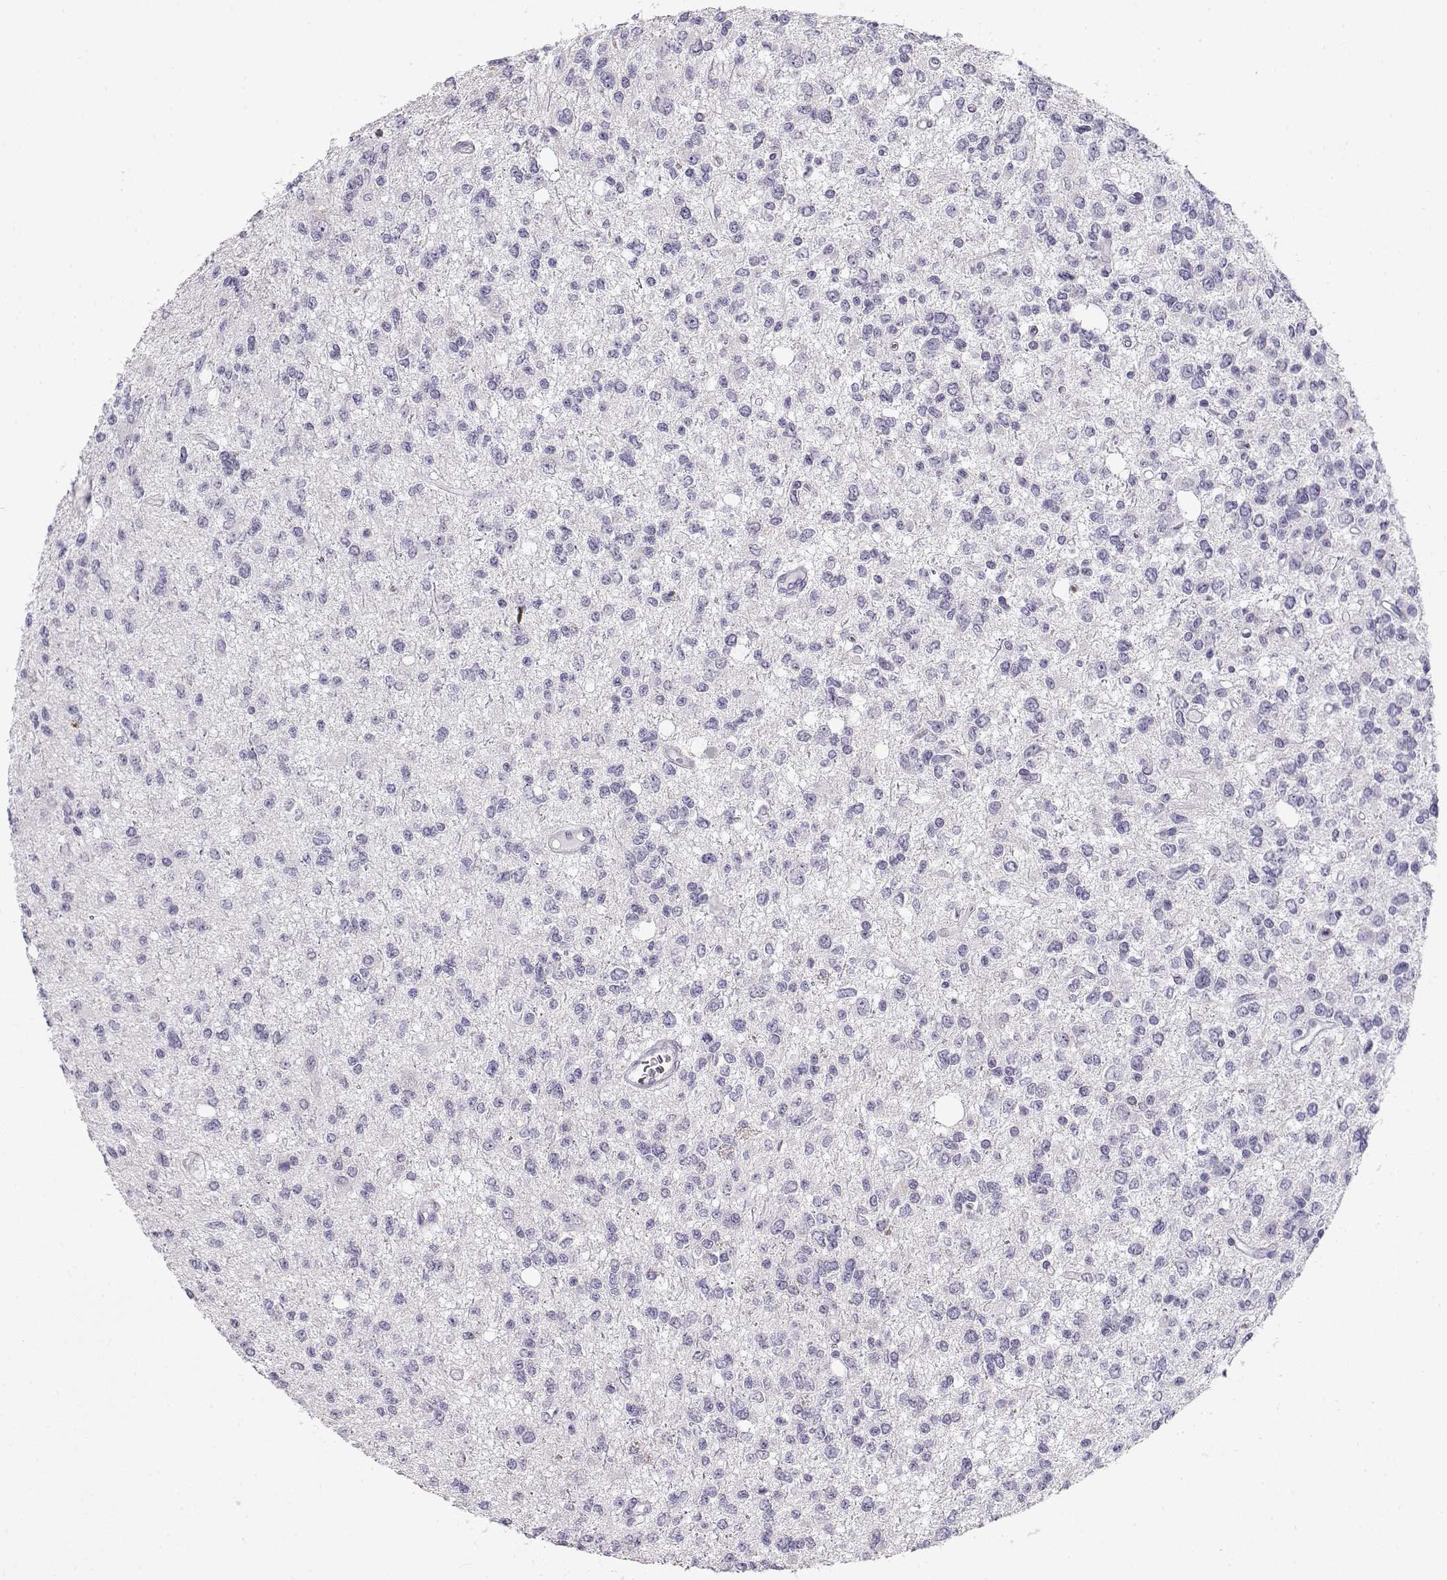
{"staining": {"intensity": "negative", "quantity": "none", "location": "none"}, "tissue": "glioma", "cell_type": "Tumor cells", "image_type": "cancer", "snomed": [{"axis": "morphology", "description": "Glioma, malignant, Low grade"}, {"axis": "topography", "description": "Brain"}], "caption": "Immunohistochemical staining of glioma exhibits no significant positivity in tumor cells.", "gene": "NUTM1", "patient": {"sex": "male", "age": 67}}